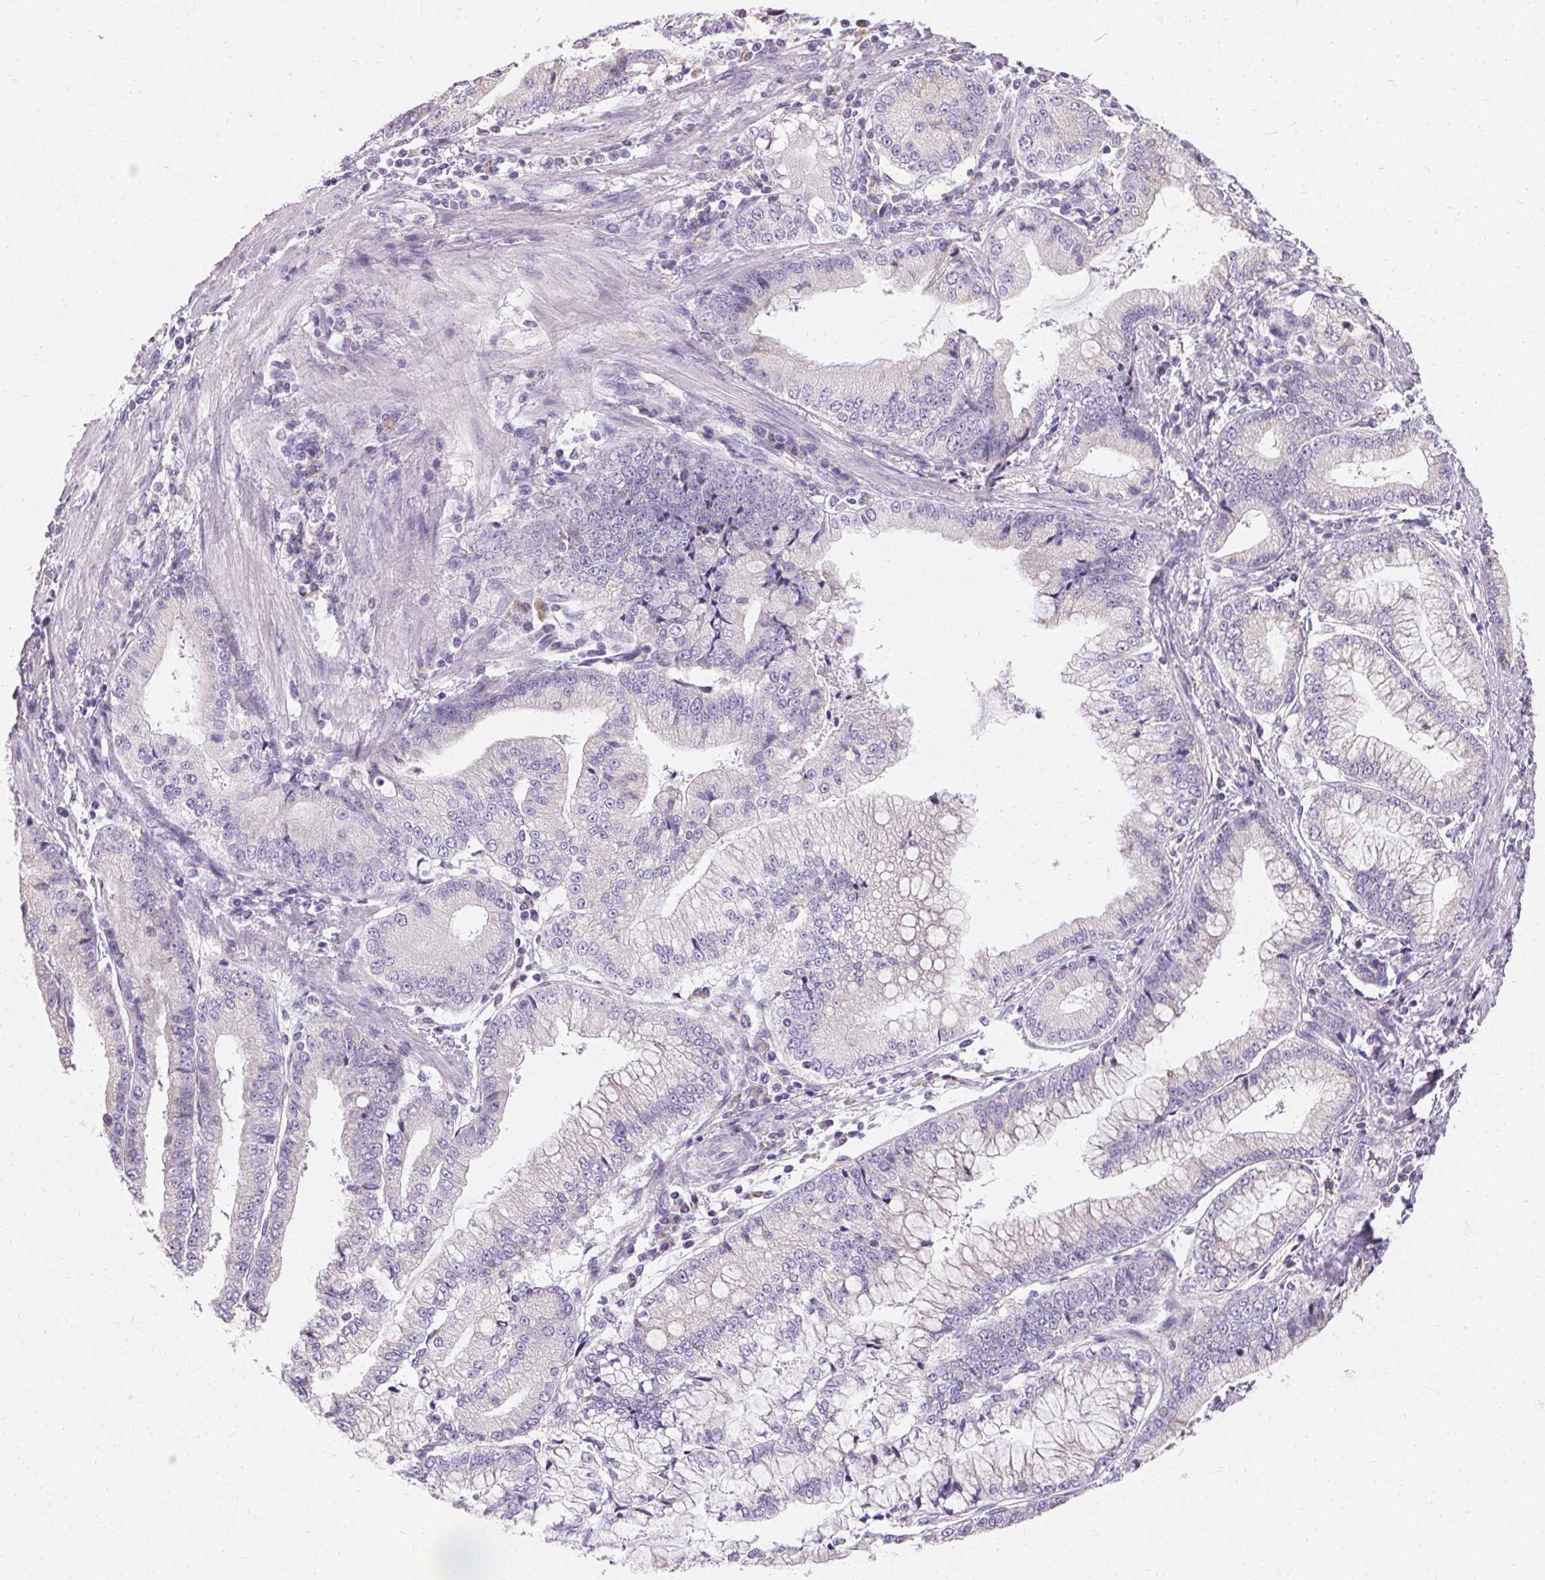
{"staining": {"intensity": "negative", "quantity": "none", "location": "none"}, "tissue": "stomach cancer", "cell_type": "Tumor cells", "image_type": "cancer", "snomed": [{"axis": "morphology", "description": "Adenocarcinoma, NOS"}, {"axis": "topography", "description": "Stomach, upper"}], "caption": "Immunohistochemistry (IHC) of human stomach cancer reveals no expression in tumor cells.", "gene": "ASGR2", "patient": {"sex": "female", "age": 74}}